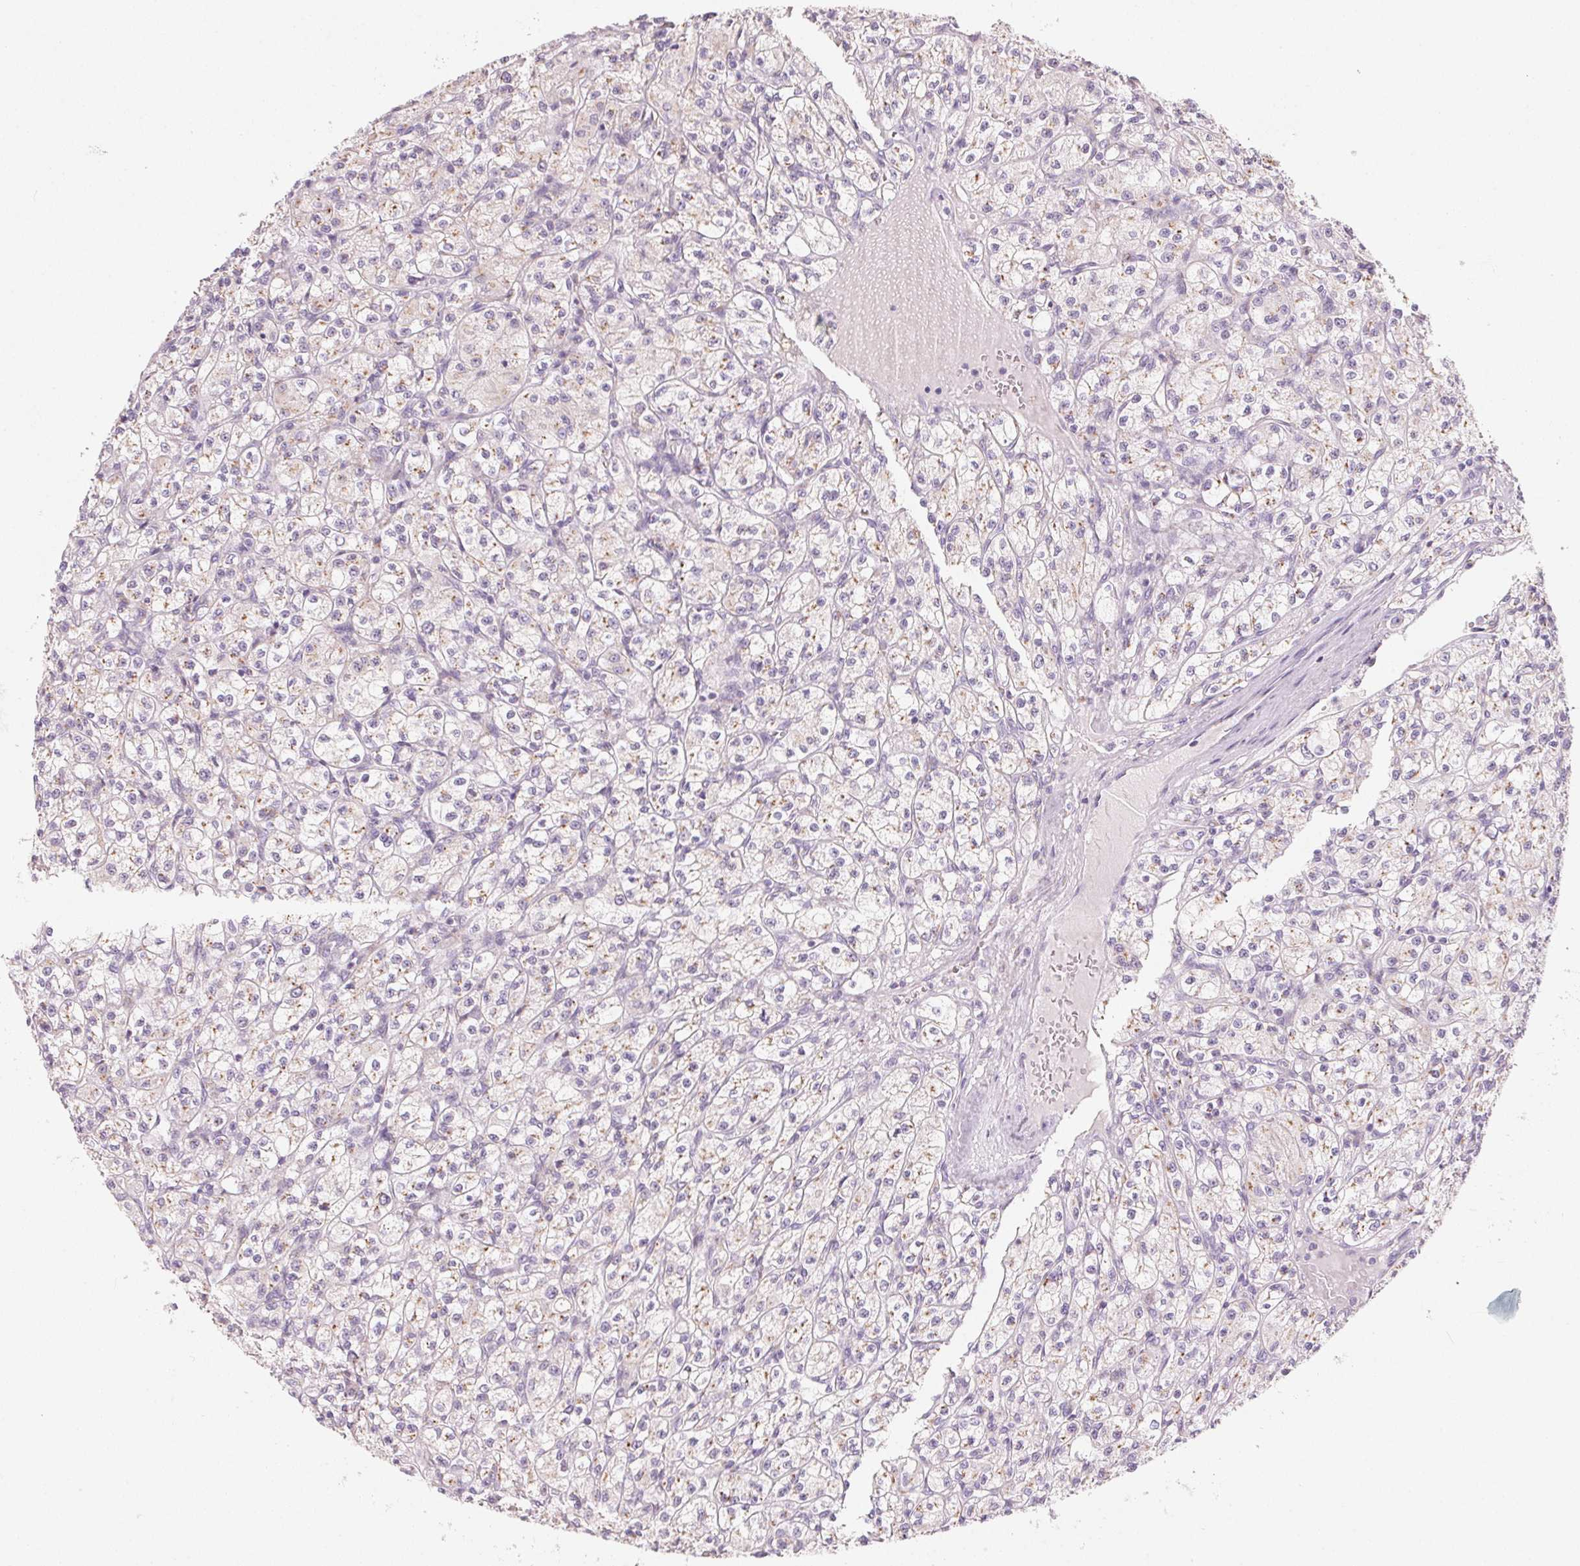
{"staining": {"intensity": "weak", "quantity": "<25%", "location": "cytoplasmic/membranous"}, "tissue": "renal cancer", "cell_type": "Tumor cells", "image_type": "cancer", "snomed": [{"axis": "morphology", "description": "Adenocarcinoma, NOS"}, {"axis": "topography", "description": "Kidney"}], "caption": "The immunohistochemistry (IHC) photomicrograph has no significant staining in tumor cells of adenocarcinoma (renal) tissue.", "gene": "DRAM2", "patient": {"sex": "female", "age": 70}}